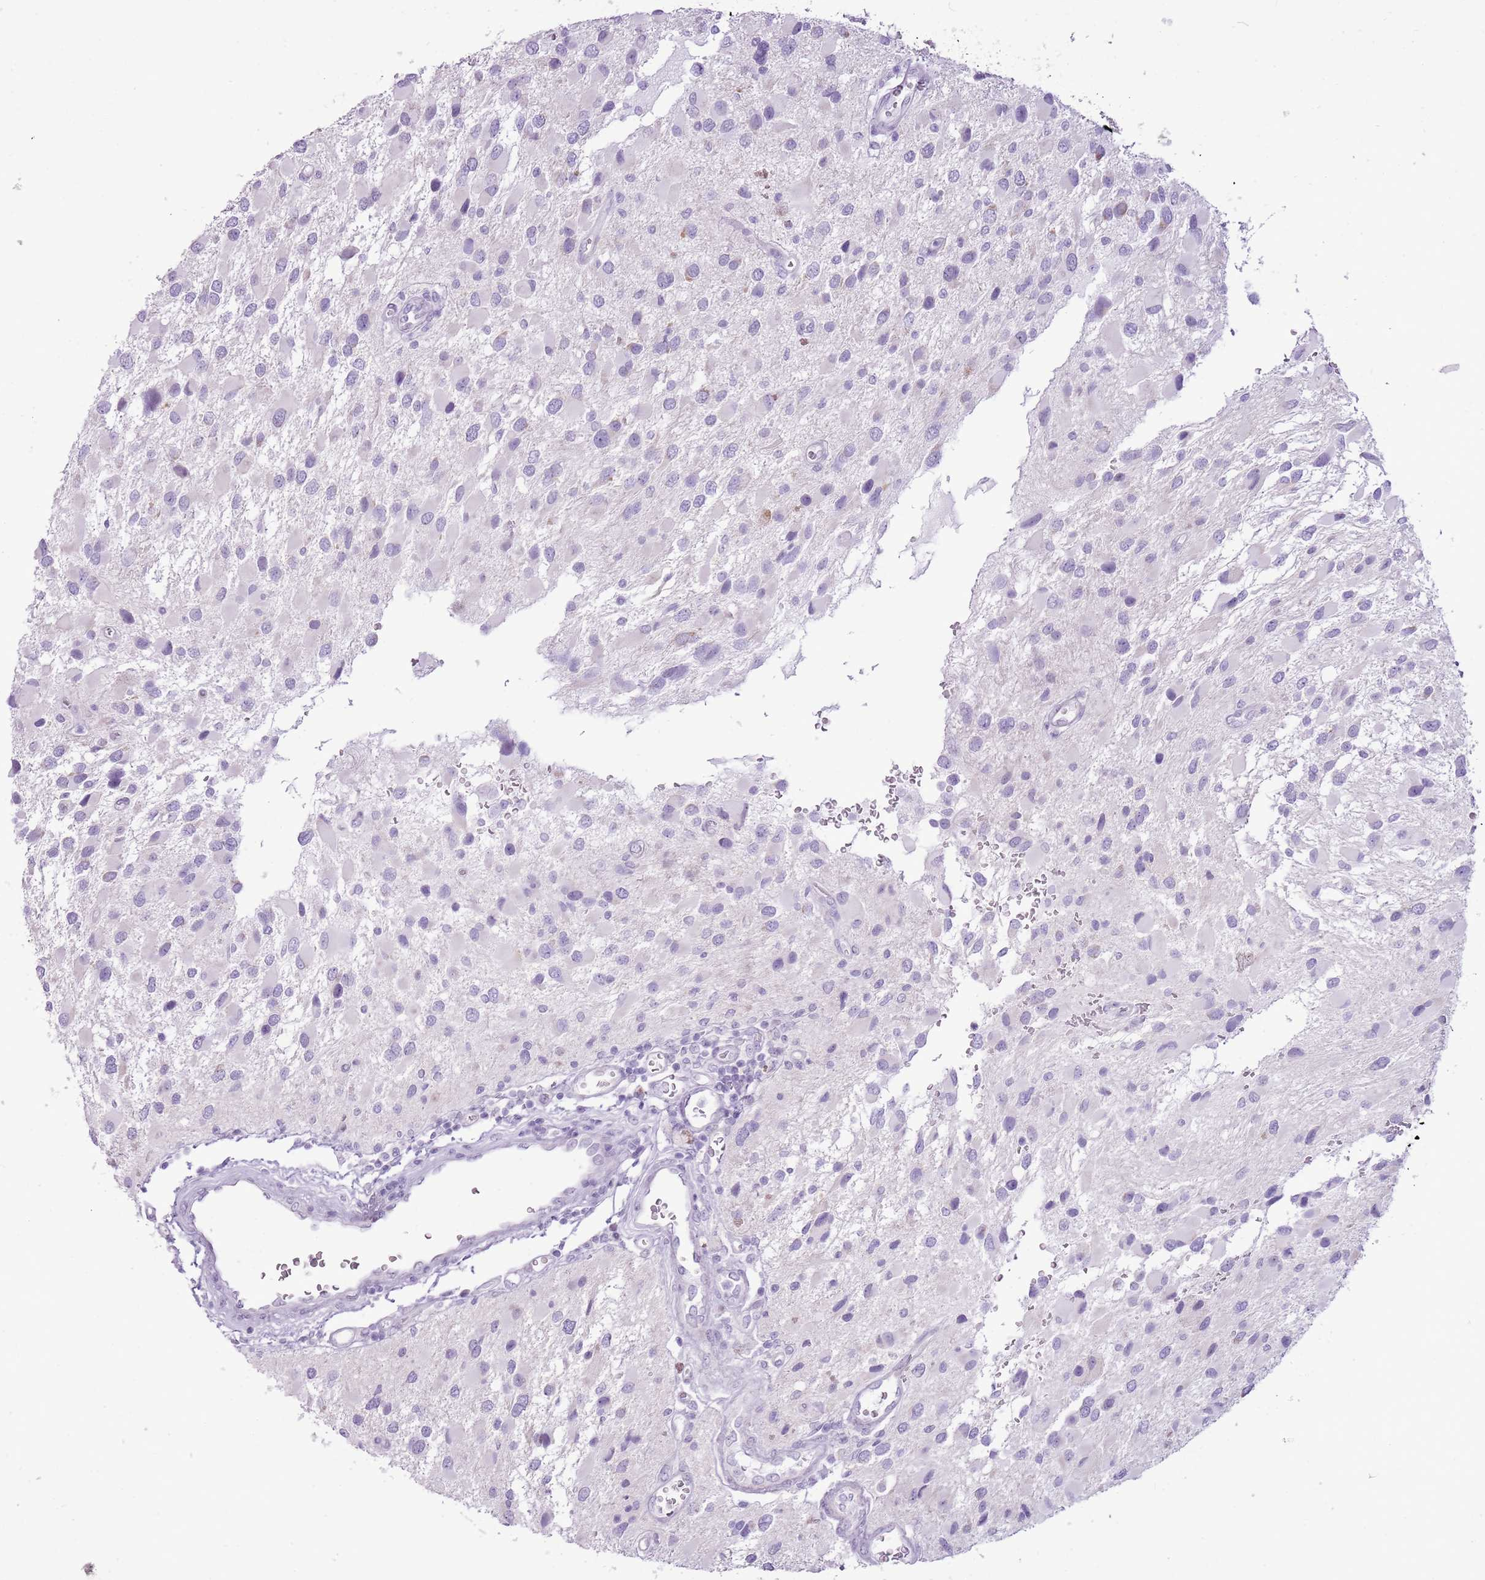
{"staining": {"intensity": "negative", "quantity": "none", "location": "none"}, "tissue": "glioma", "cell_type": "Tumor cells", "image_type": "cancer", "snomed": [{"axis": "morphology", "description": "Glioma, malignant, High grade"}, {"axis": "topography", "description": "Brain"}], "caption": "Protein analysis of glioma reveals no significant expression in tumor cells. (Brightfield microscopy of DAB (3,3'-diaminobenzidine) immunohistochemistry at high magnification).", "gene": "RPL3L", "patient": {"sex": "male", "age": 53}}